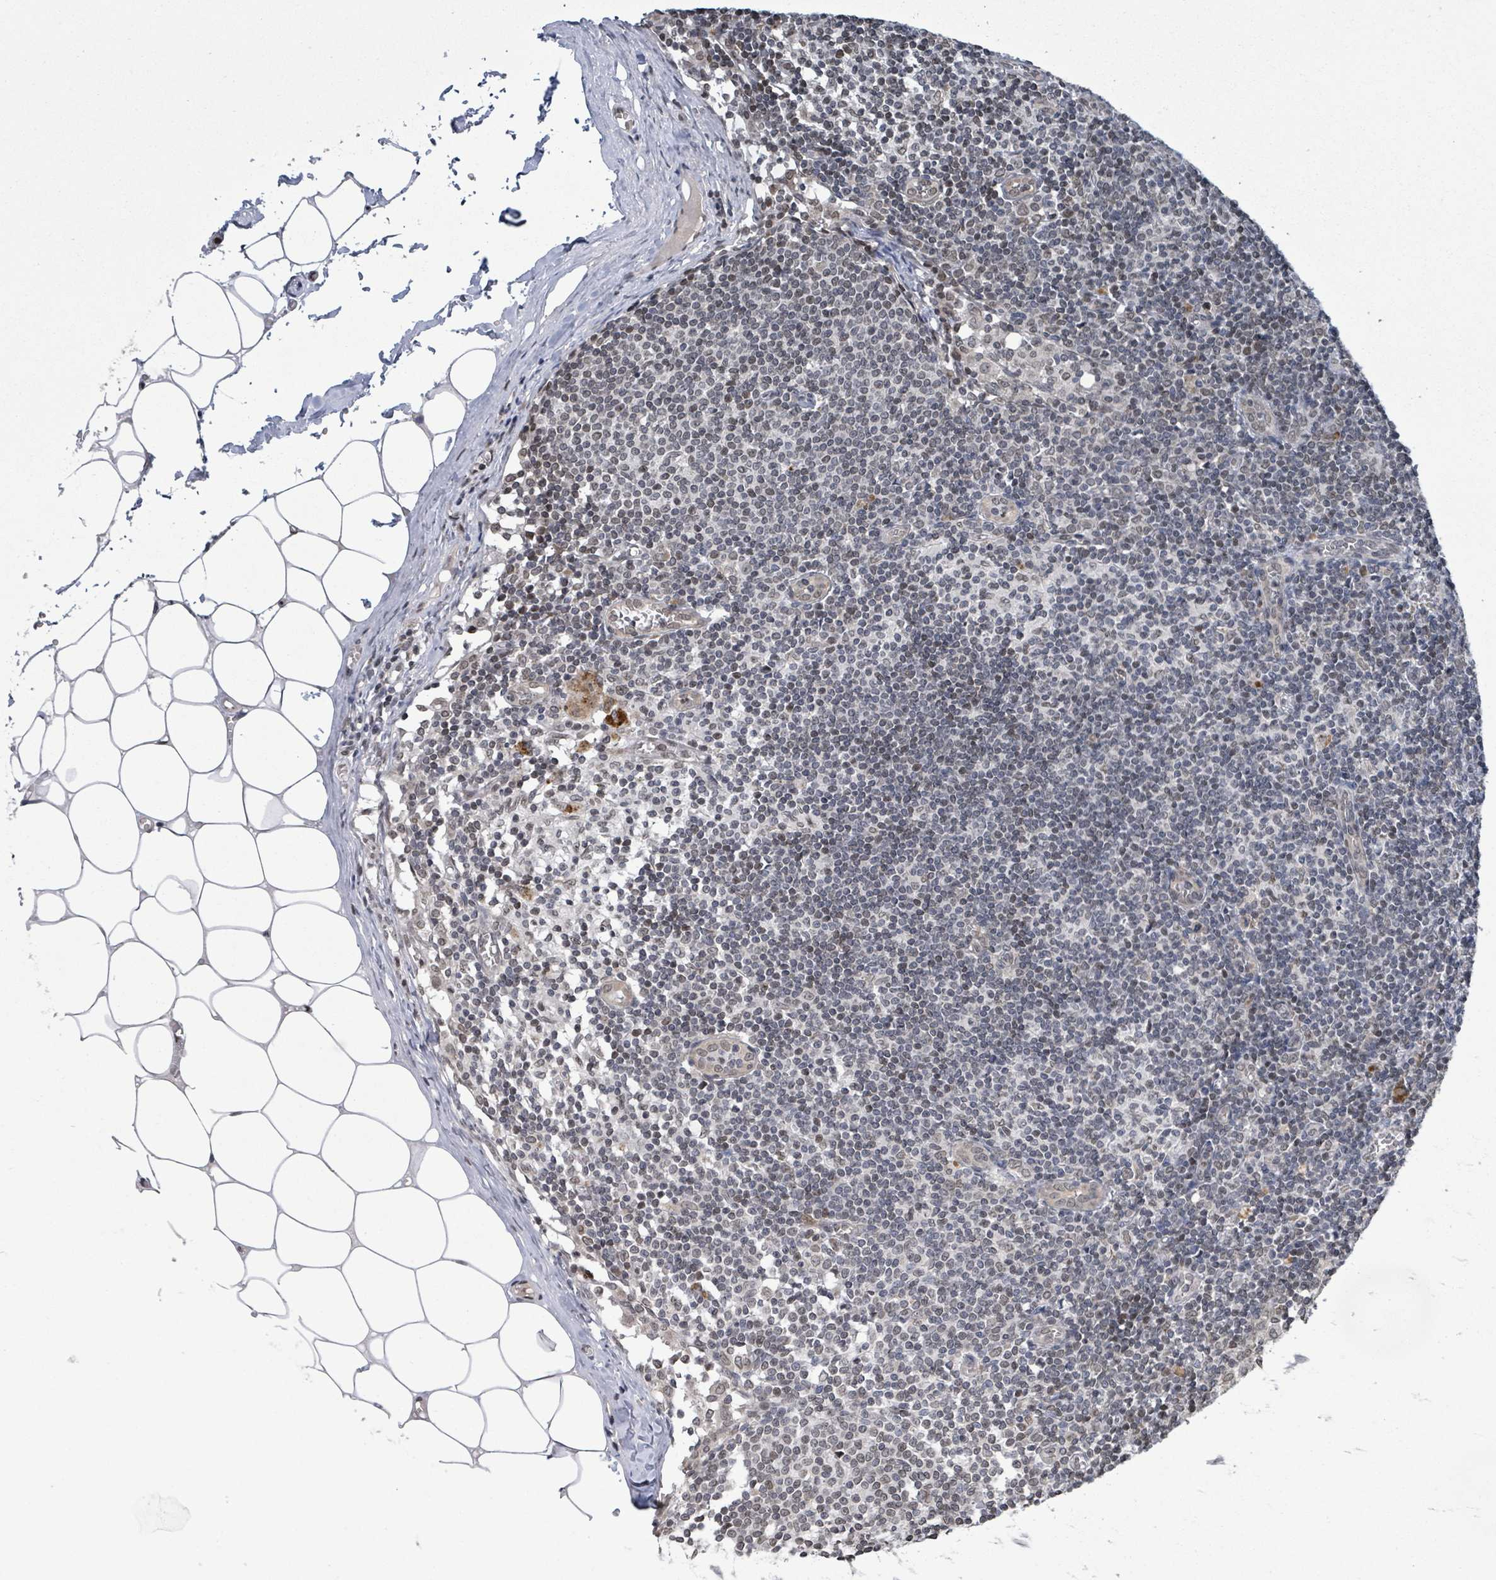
{"staining": {"intensity": "negative", "quantity": "none", "location": "none"}, "tissue": "lymph node", "cell_type": "Germinal center cells", "image_type": "normal", "snomed": [{"axis": "morphology", "description": "Normal tissue, NOS"}, {"axis": "topography", "description": "Lymph node"}], "caption": "Immunohistochemistry (IHC) histopathology image of benign lymph node: lymph node stained with DAB reveals no significant protein positivity in germinal center cells. Brightfield microscopy of immunohistochemistry stained with DAB (3,3'-diaminobenzidine) (brown) and hematoxylin (blue), captured at high magnification.", "gene": "SBF2", "patient": {"sex": "female", "age": 42}}